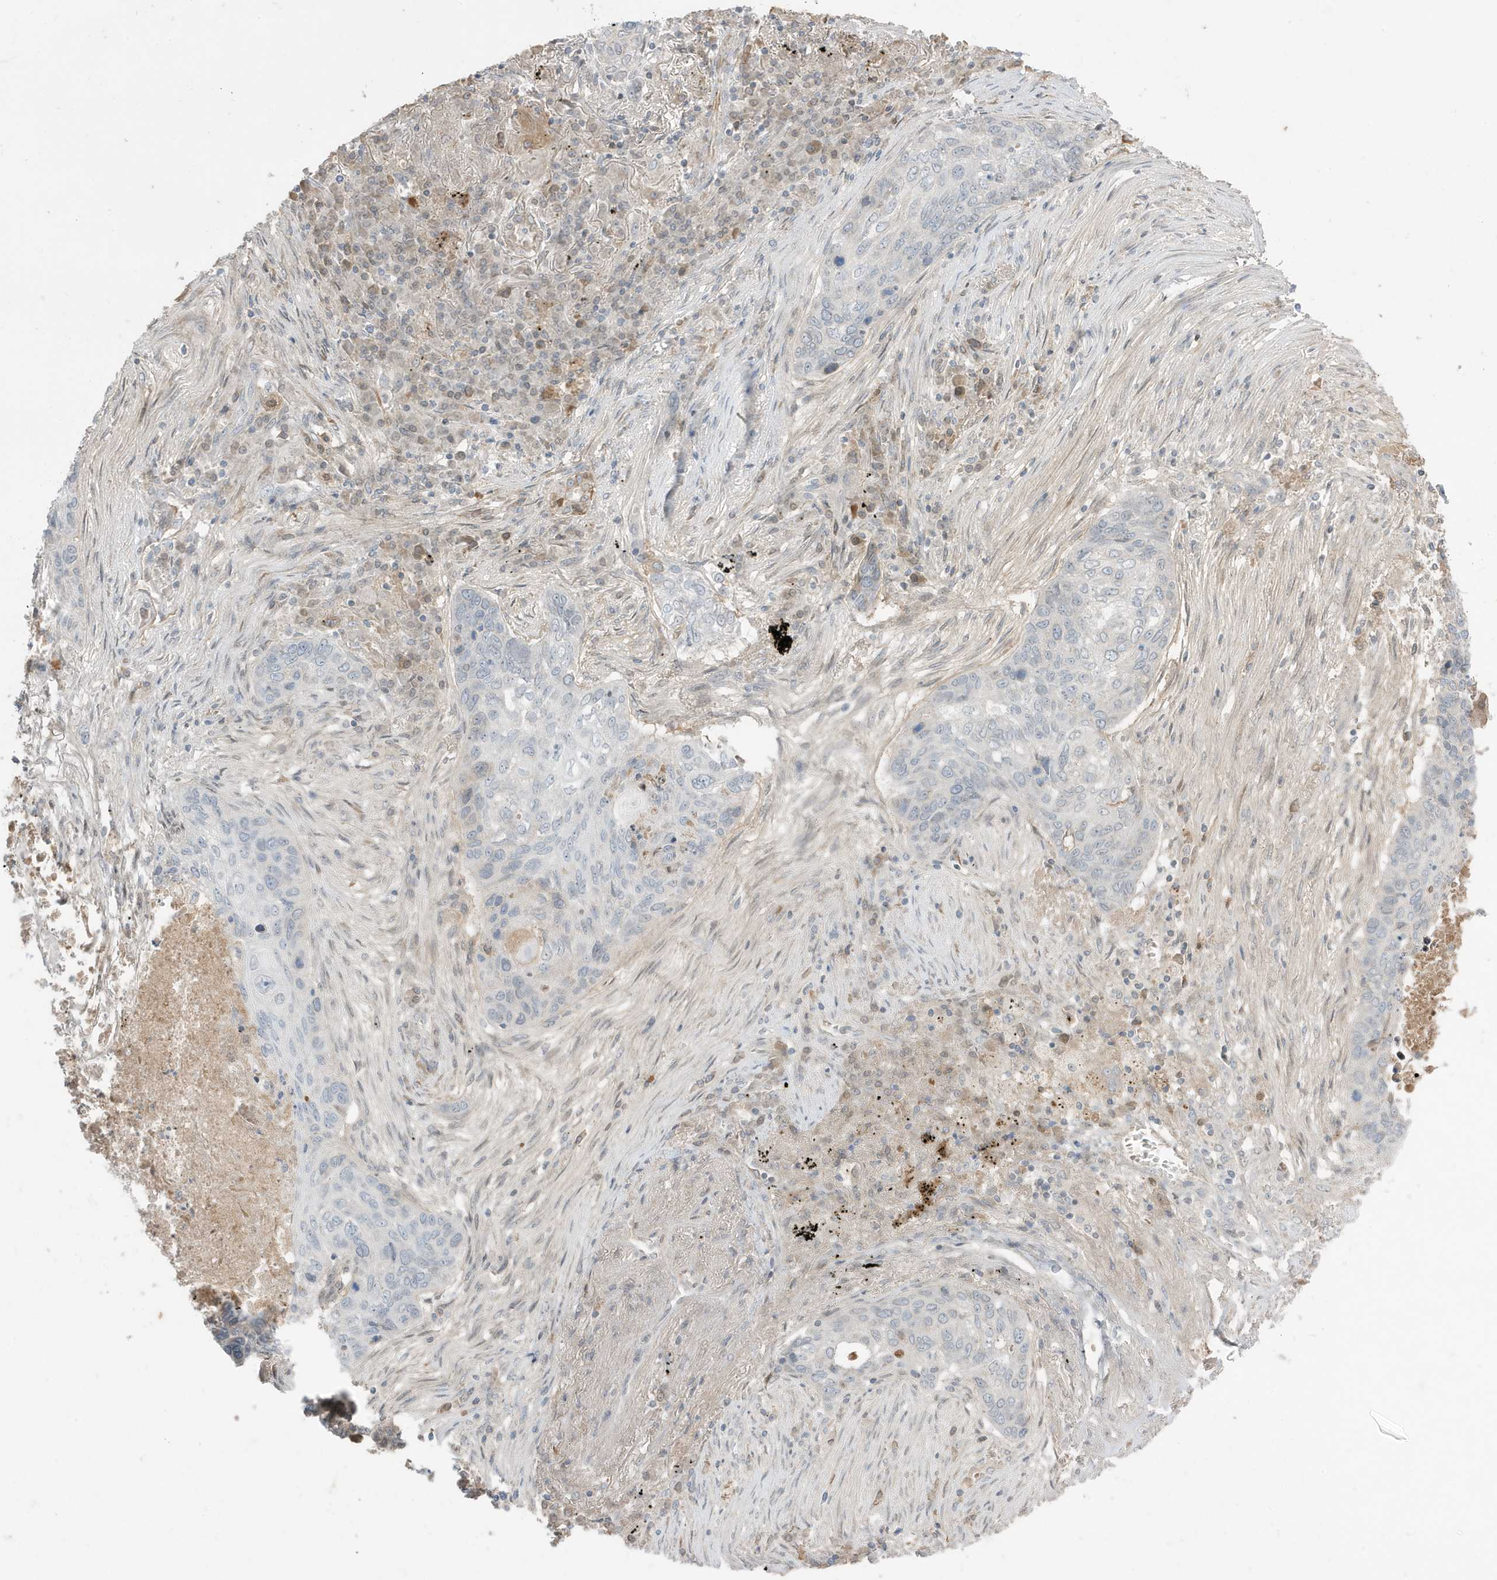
{"staining": {"intensity": "negative", "quantity": "none", "location": "none"}, "tissue": "lung cancer", "cell_type": "Tumor cells", "image_type": "cancer", "snomed": [{"axis": "morphology", "description": "Squamous cell carcinoma, NOS"}, {"axis": "topography", "description": "Lung"}], "caption": "Protein analysis of lung squamous cell carcinoma shows no significant expression in tumor cells.", "gene": "FNDC1", "patient": {"sex": "female", "age": 63}}